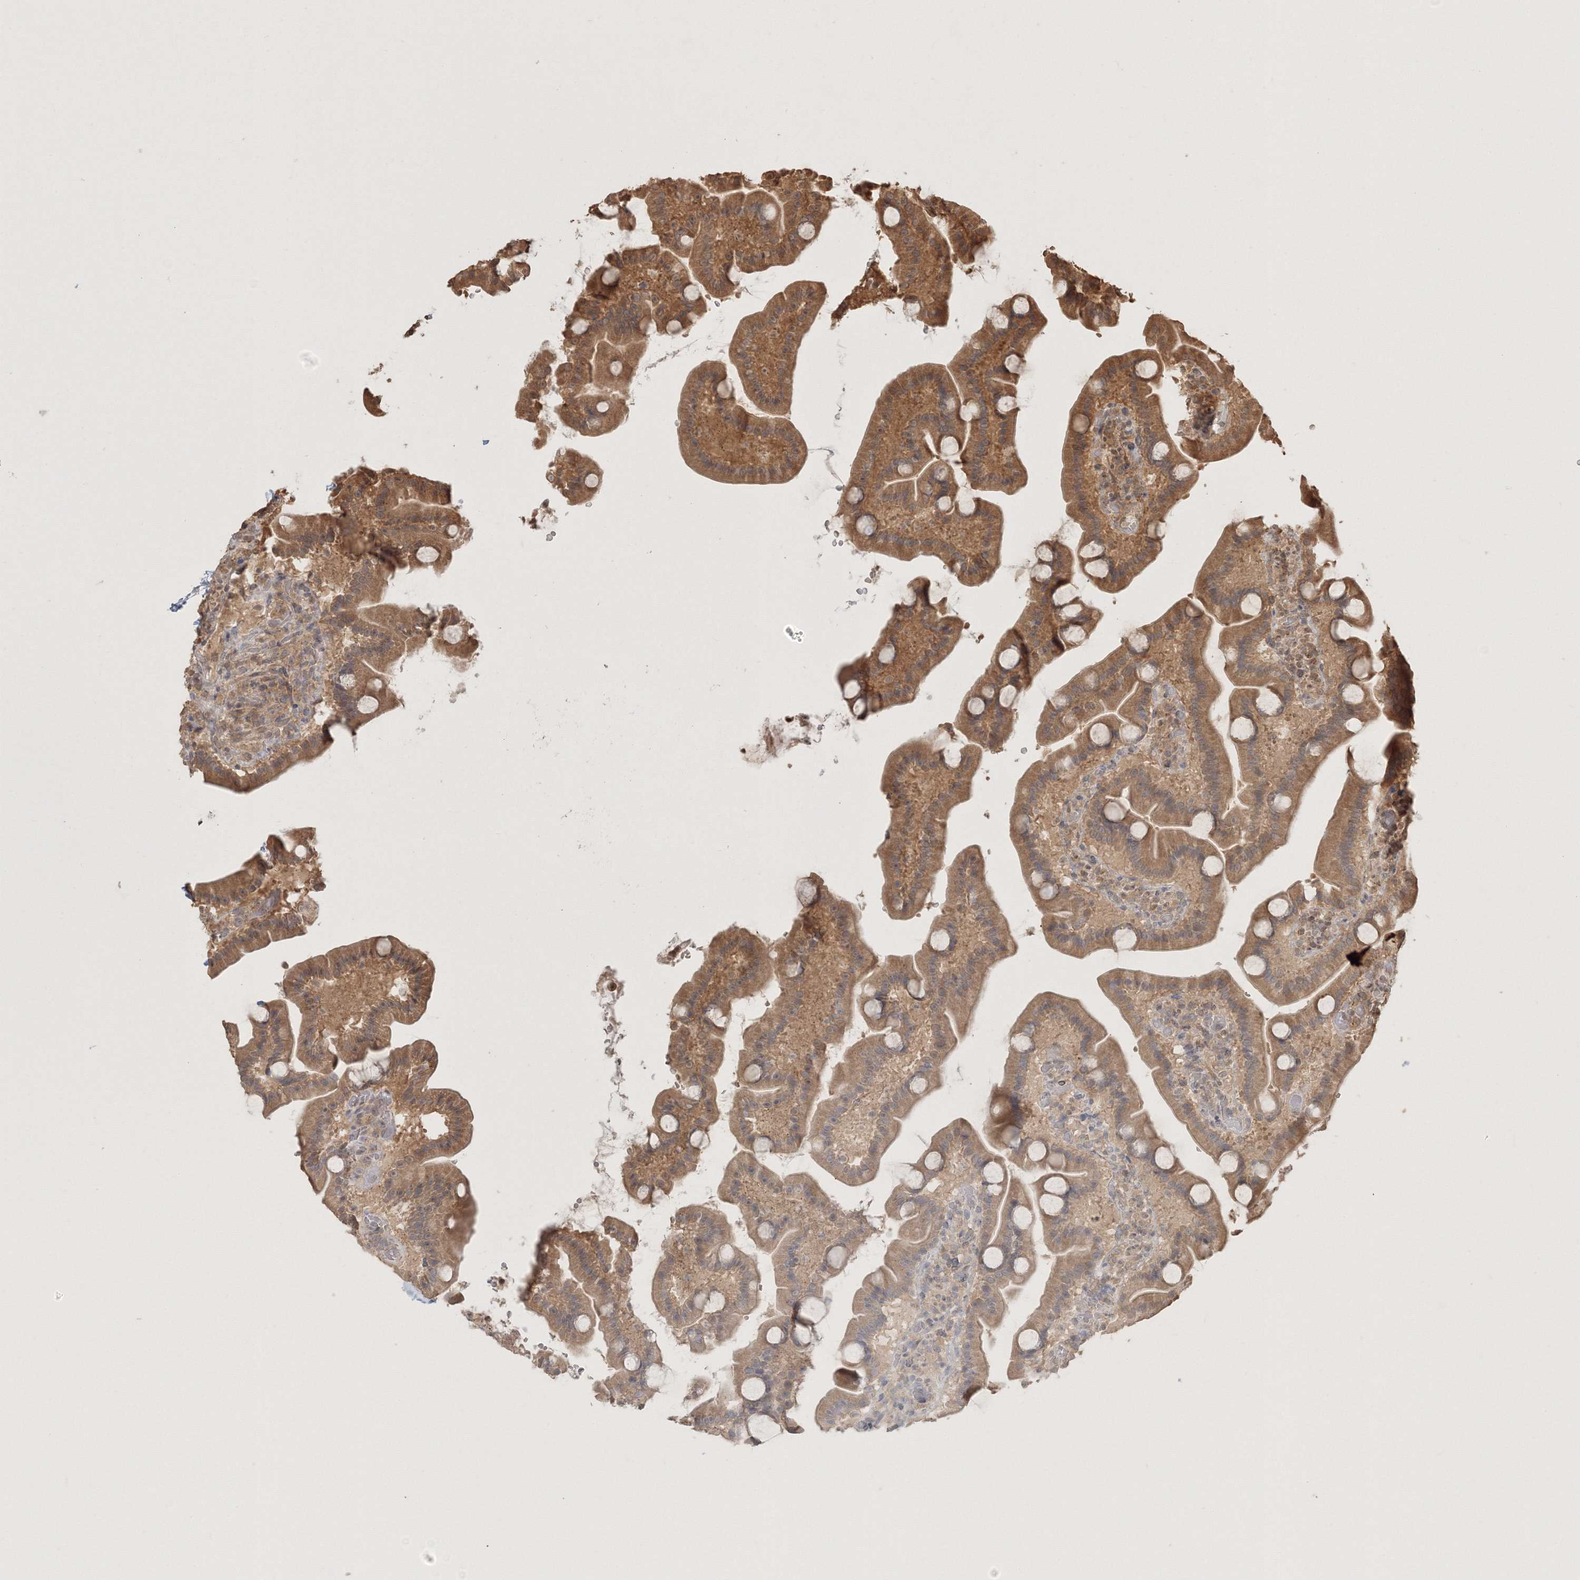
{"staining": {"intensity": "moderate", "quantity": ">75%", "location": "cytoplasmic/membranous"}, "tissue": "duodenum", "cell_type": "Glandular cells", "image_type": "normal", "snomed": [{"axis": "morphology", "description": "Normal tissue, NOS"}, {"axis": "topography", "description": "Duodenum"}], "caption": "IHC photomicrograph of benign human duodenum stained for a protein (brown), which exhibits medium levels of moderate cytoplasmic/membranous staining in about >75% of glandular cells.", "gene": "CCDC122", "patient": {"sex": "male", "age": 55}}